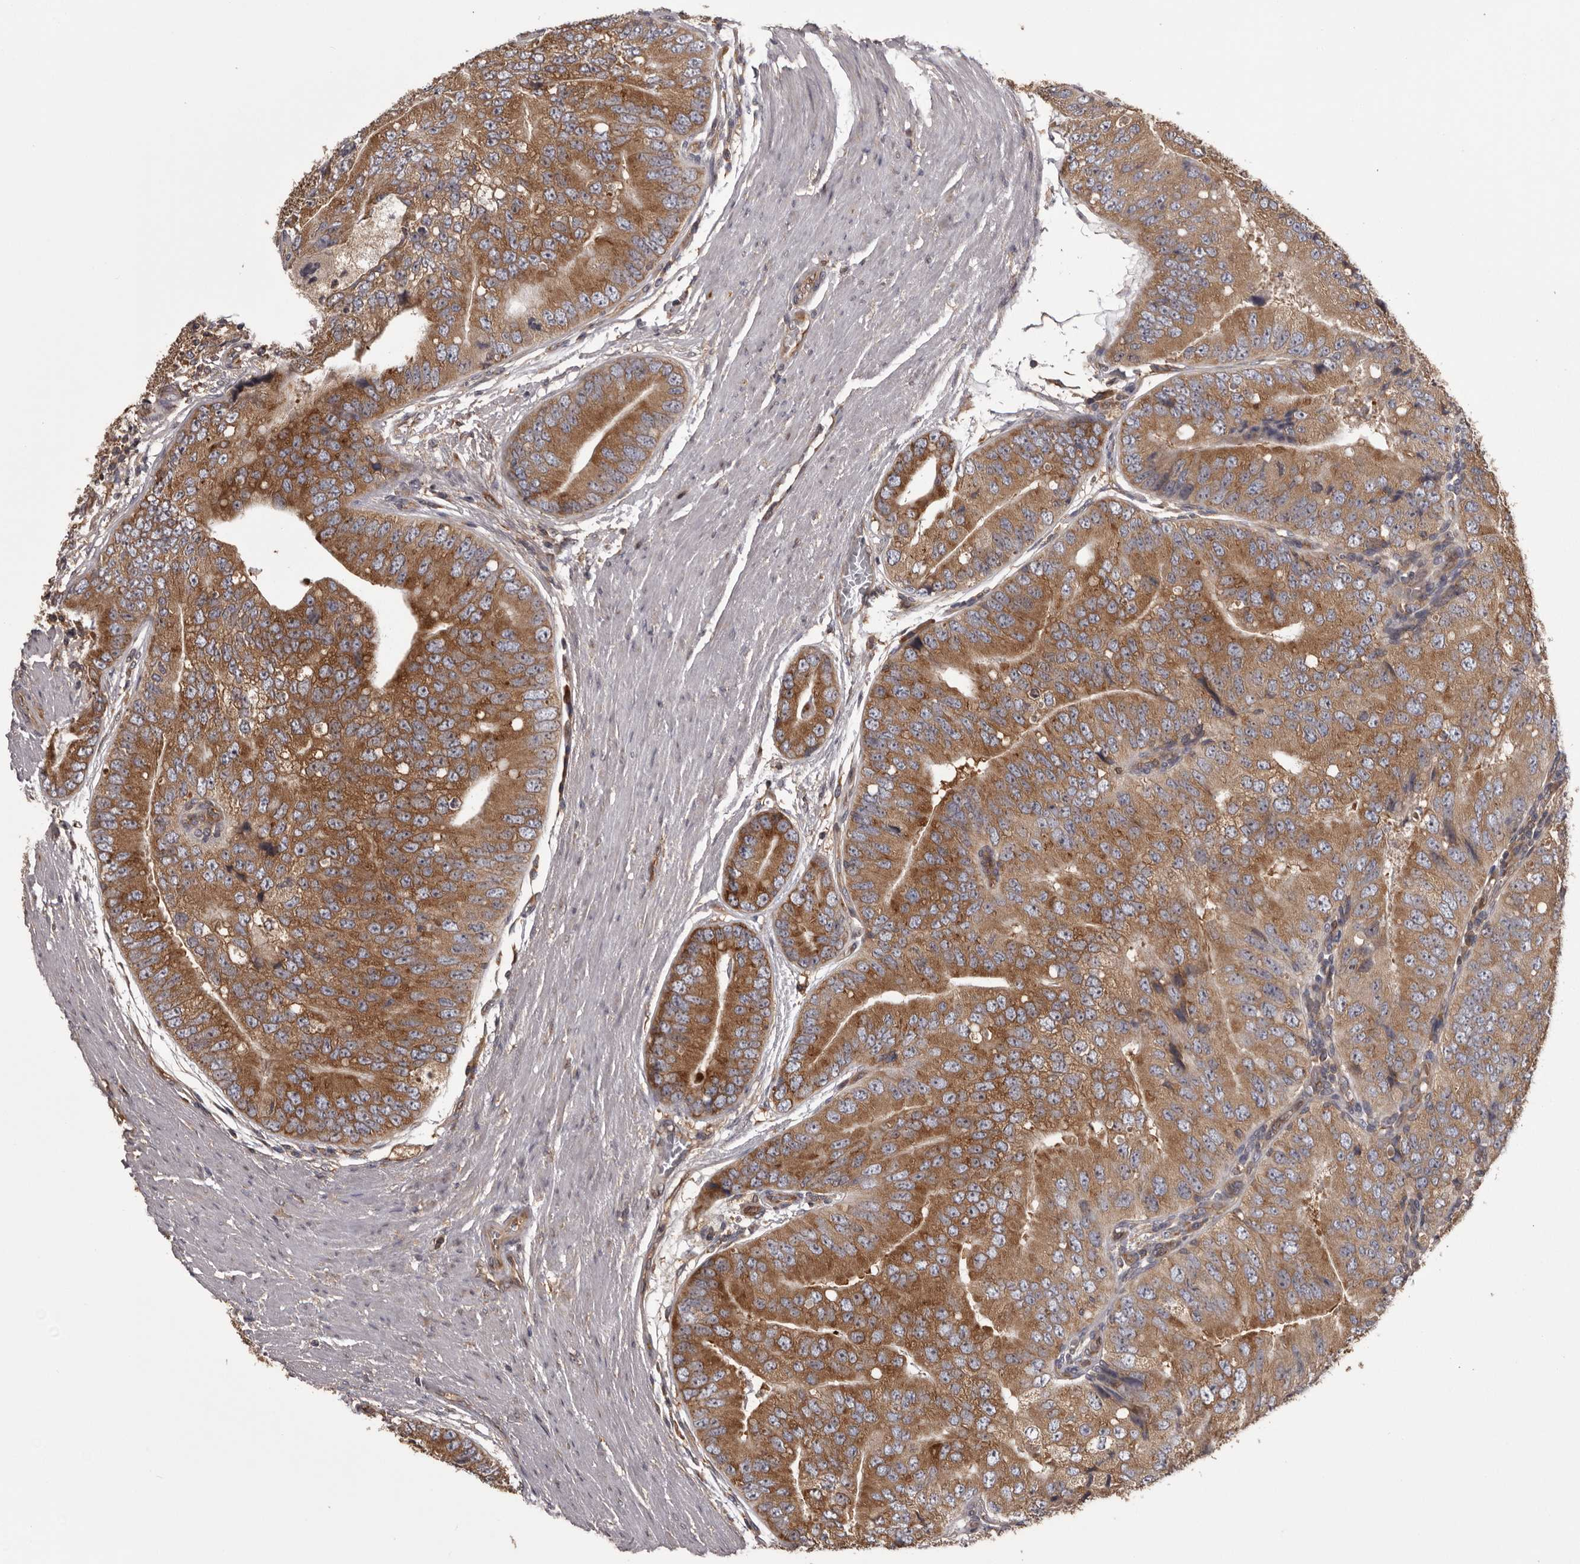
{"staining": {"intensity": "moderate", "quantity": ">75%", "location": "cytoplasmic/membranous"}, "tissue": "prostate cancer", "cell_type": "Tumor cells", "image_type": "cancer", "snomed": [{"axis": "morphology", "description": "Adenocarcinoma, High grade"}, {"axis": "topography", "description": "Prostate"}], "caption": "Human adenocarcinoma (high-grade) (prostate) stained with a protein marker shows moderate staining in tumor cells.", "gene": "DARS1", "patient": {"sex": "male", "age": 70}}